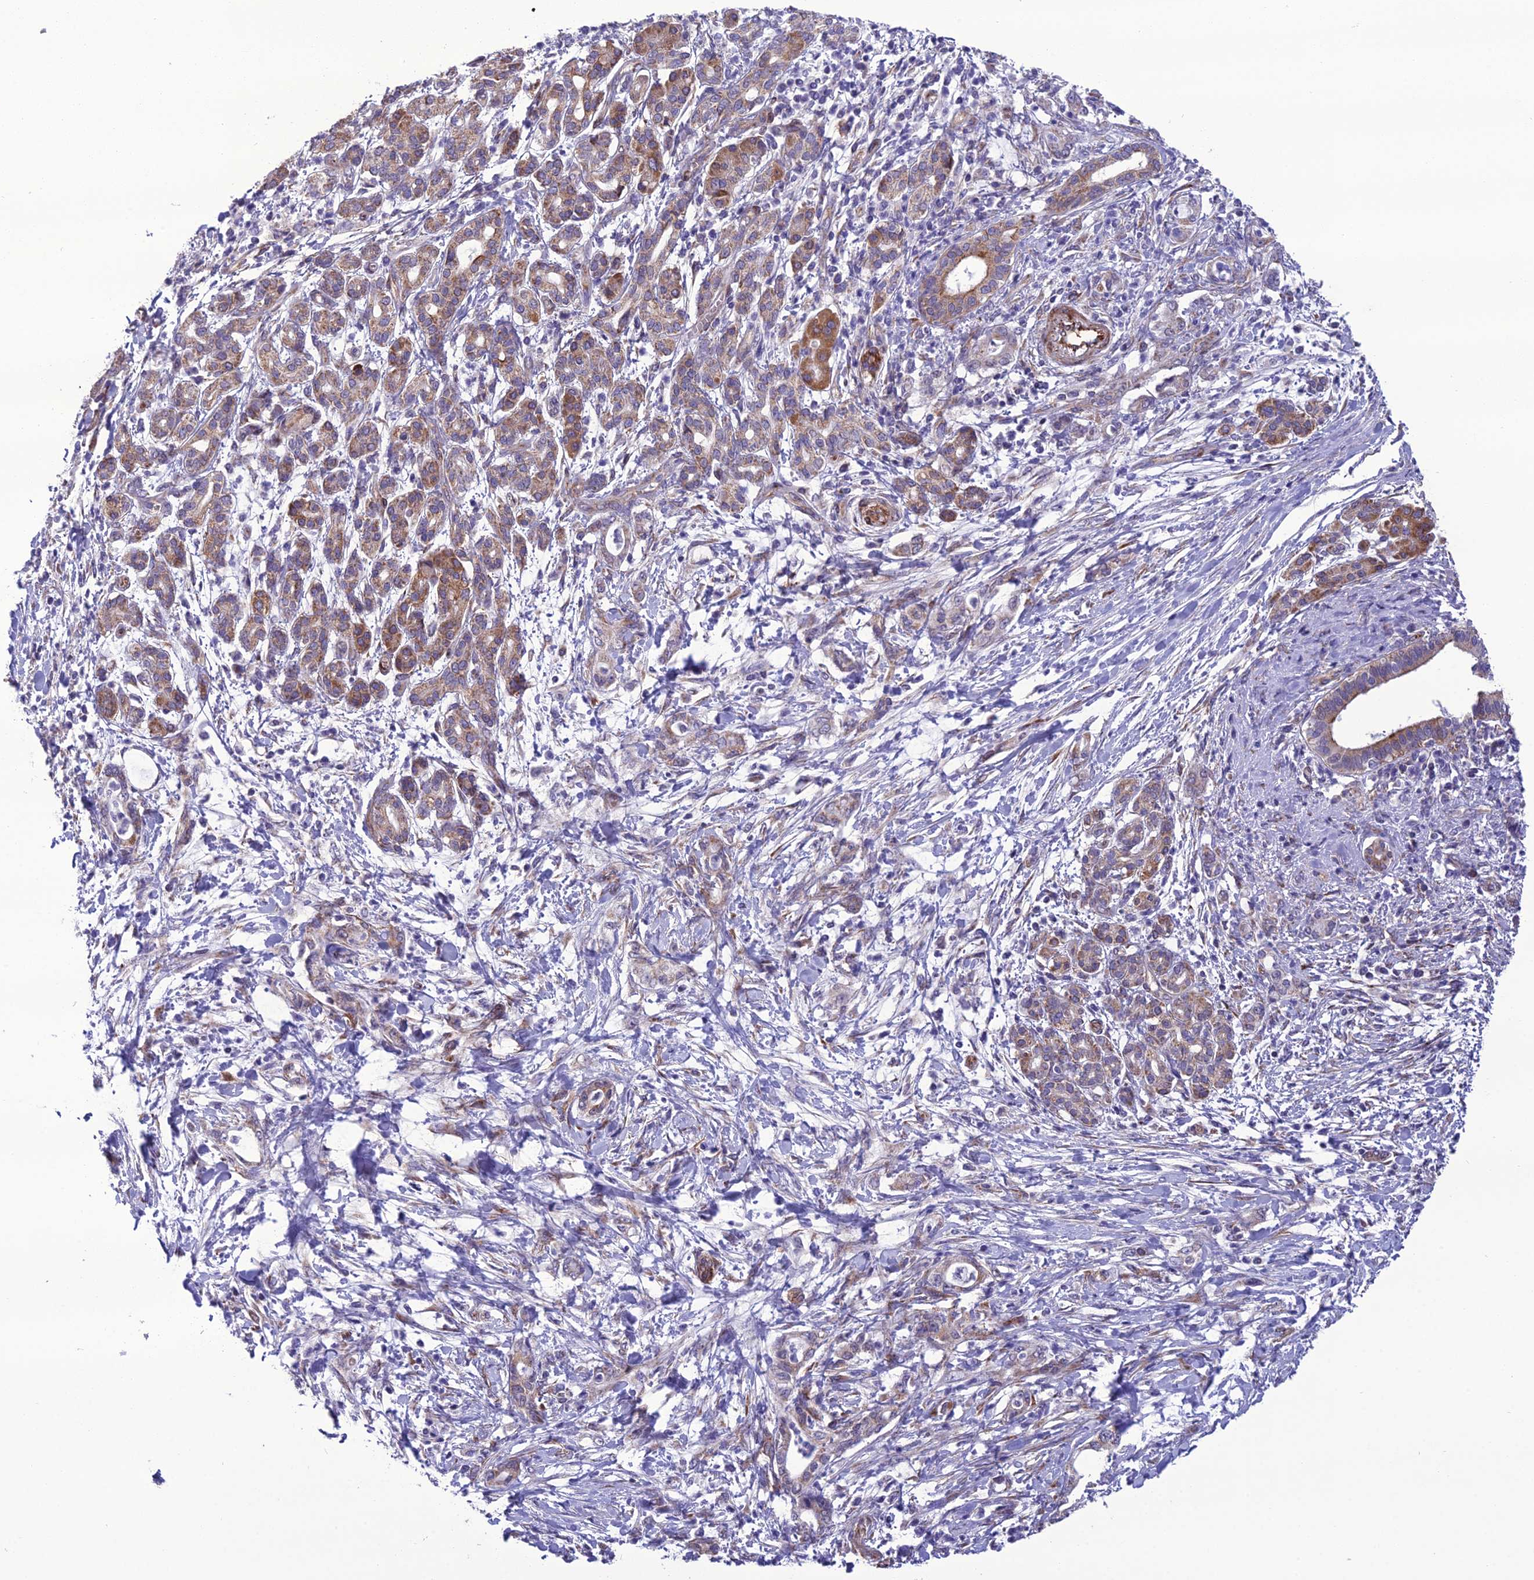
{"staining": {"intensity": "moderate", "quantity": "<25%", "location": "cytoplasmic/membranous"}, "tissue": "pancreatic cancer", "cell_type": "Tumor cells", "image_type": "cancer", "snomed": [{"axis": "morphology", "description": "Normal tissue, NOS"}, {"axis": "morphology", "description": "Adenocarcinoma, NOS"}, {"axis": "topography", "description": "Pancreas"}], "caption": "Adenocarcinoma (pancreatic) tissue shows moderate cytoplasmic/membranous staining in about <25% of tumor cells, visualized by immunohistochemistry. (Stains: DAB in brown, nuclei in blue, Microscopy: brightfield microscopy at high magnification).", "gene": "NODAL", "patient": {"sex": "female", "age": 55}}